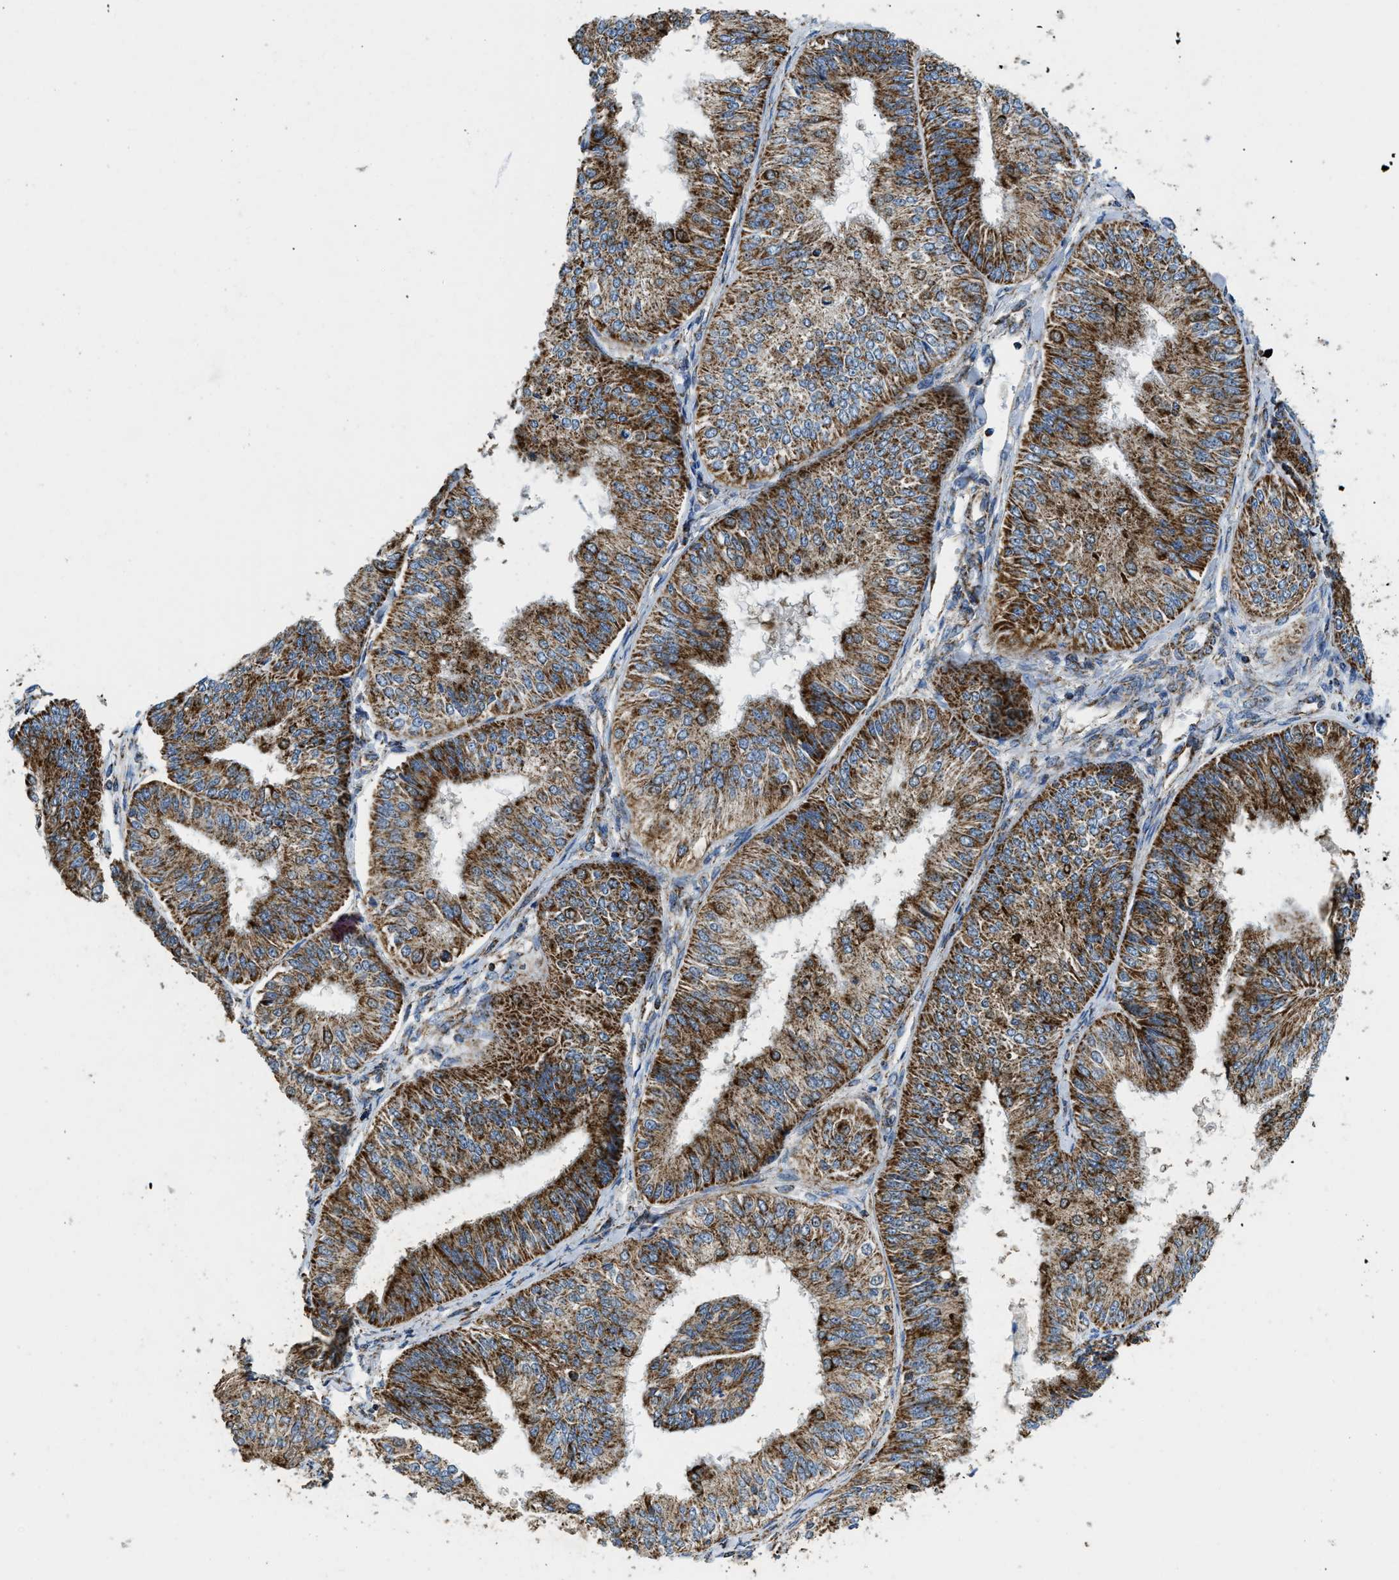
{"staining": {"intensity": "strong", "quantity": ">75%", "location": "cytoplasmic/membranous"}, "tissue": "endometrial cancer", "cell_type": "Tumor cells", "image_type": "cancer", "snomed": [{"axis": "morphology", "description": "Adenocarcinoma, NOS"}, {"axis": "topography", "description": "Endometrium"}], "caption": "Immunohistochemical staining of human adenocarcinoma (endometrial) shows high levels of strong cytoplasmic/membranous positivity in about >75% of tumor cells.", "gene": "STK33", "patient": {"sex": "female", "age": 58}}